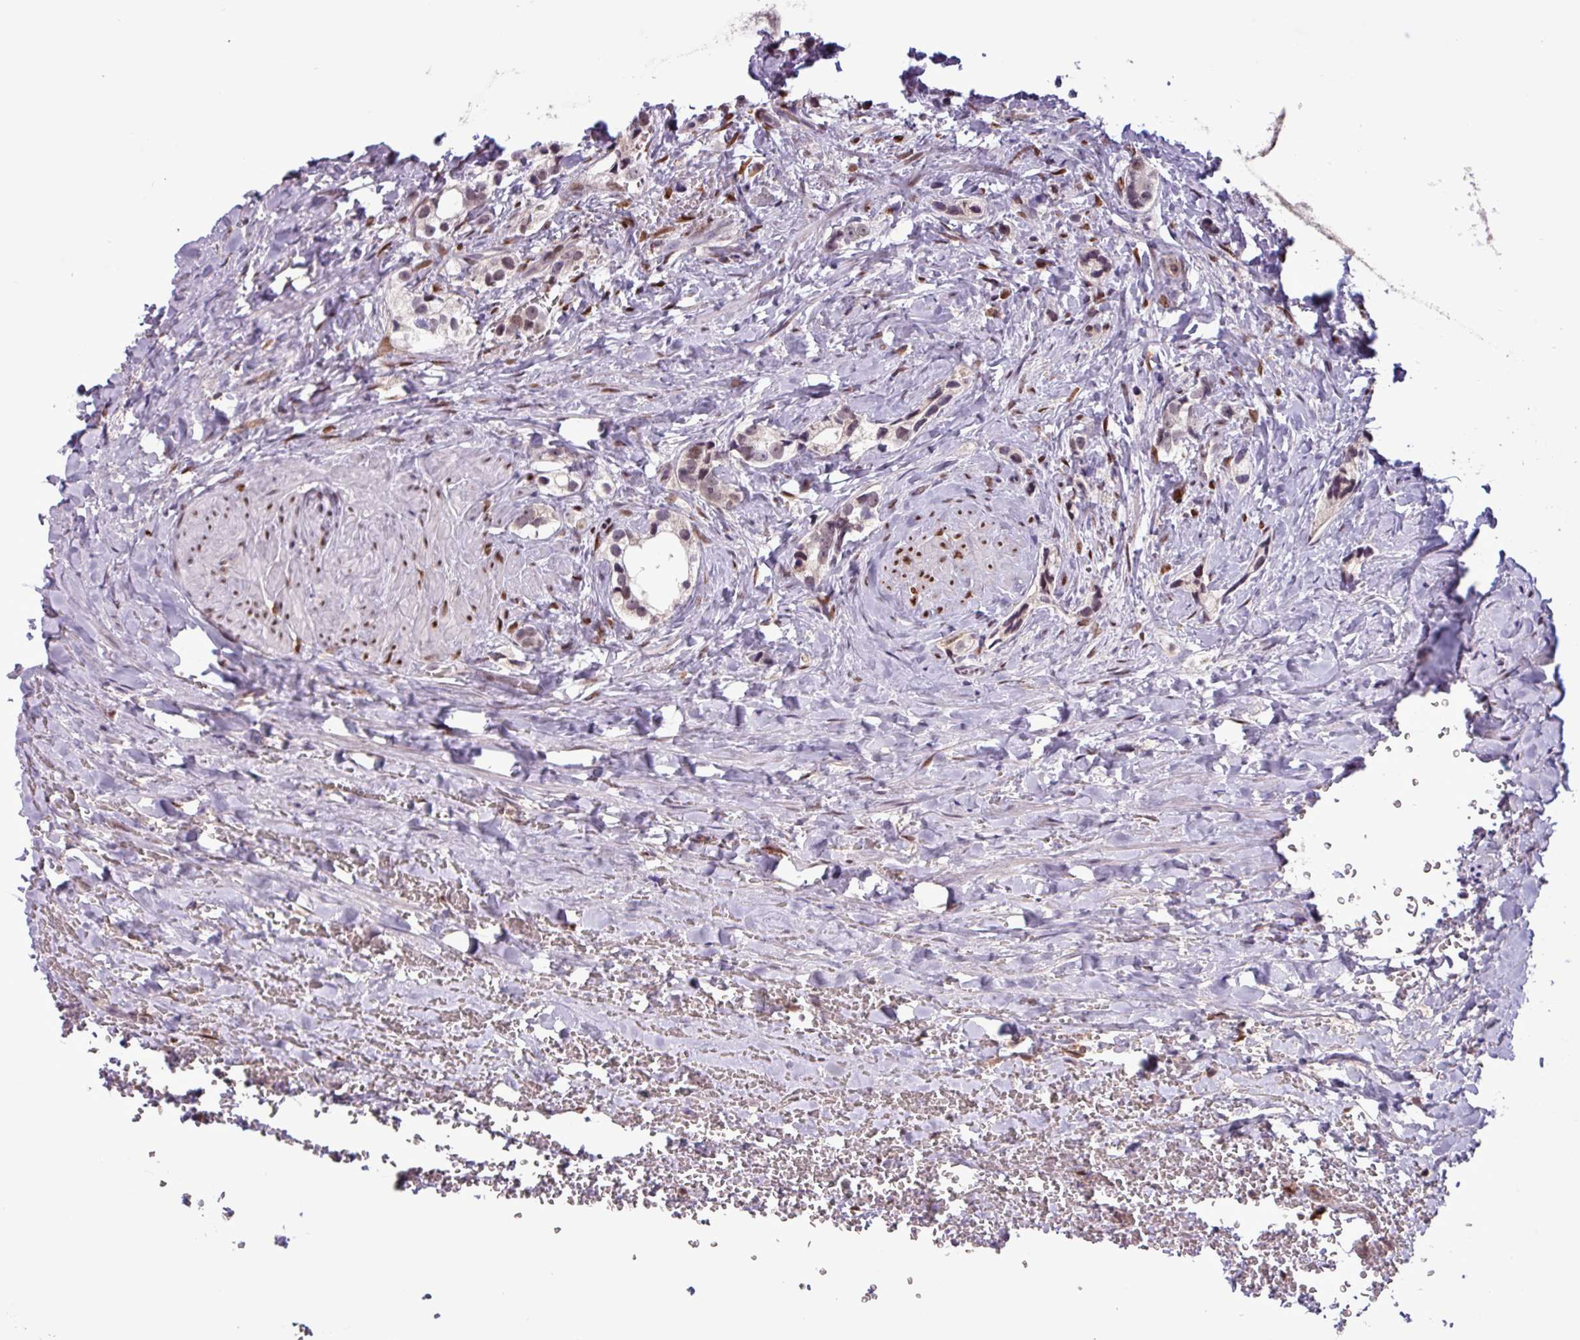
{"staining": {"intensity": "weak", "quantity": "<25%", "location": "nuclear"}, "tissue": "prostate cancer", "cell_type": "Tumor cells", "image_type": "cancer", "snomed": [{"axis": "morphology", "description": "Adenocarcinoma, High grade"}, {"axis": "topography", "description": "Prostate"}], "caption": "Immunohistochemistry (IHC) image of adenocarcinoma (high-grade) (prostate) stained for a protein (brown), which shows no positivity in tumor cells.", "gene": "PRRX1", "patient": {"sex": "male", "age": 66}}